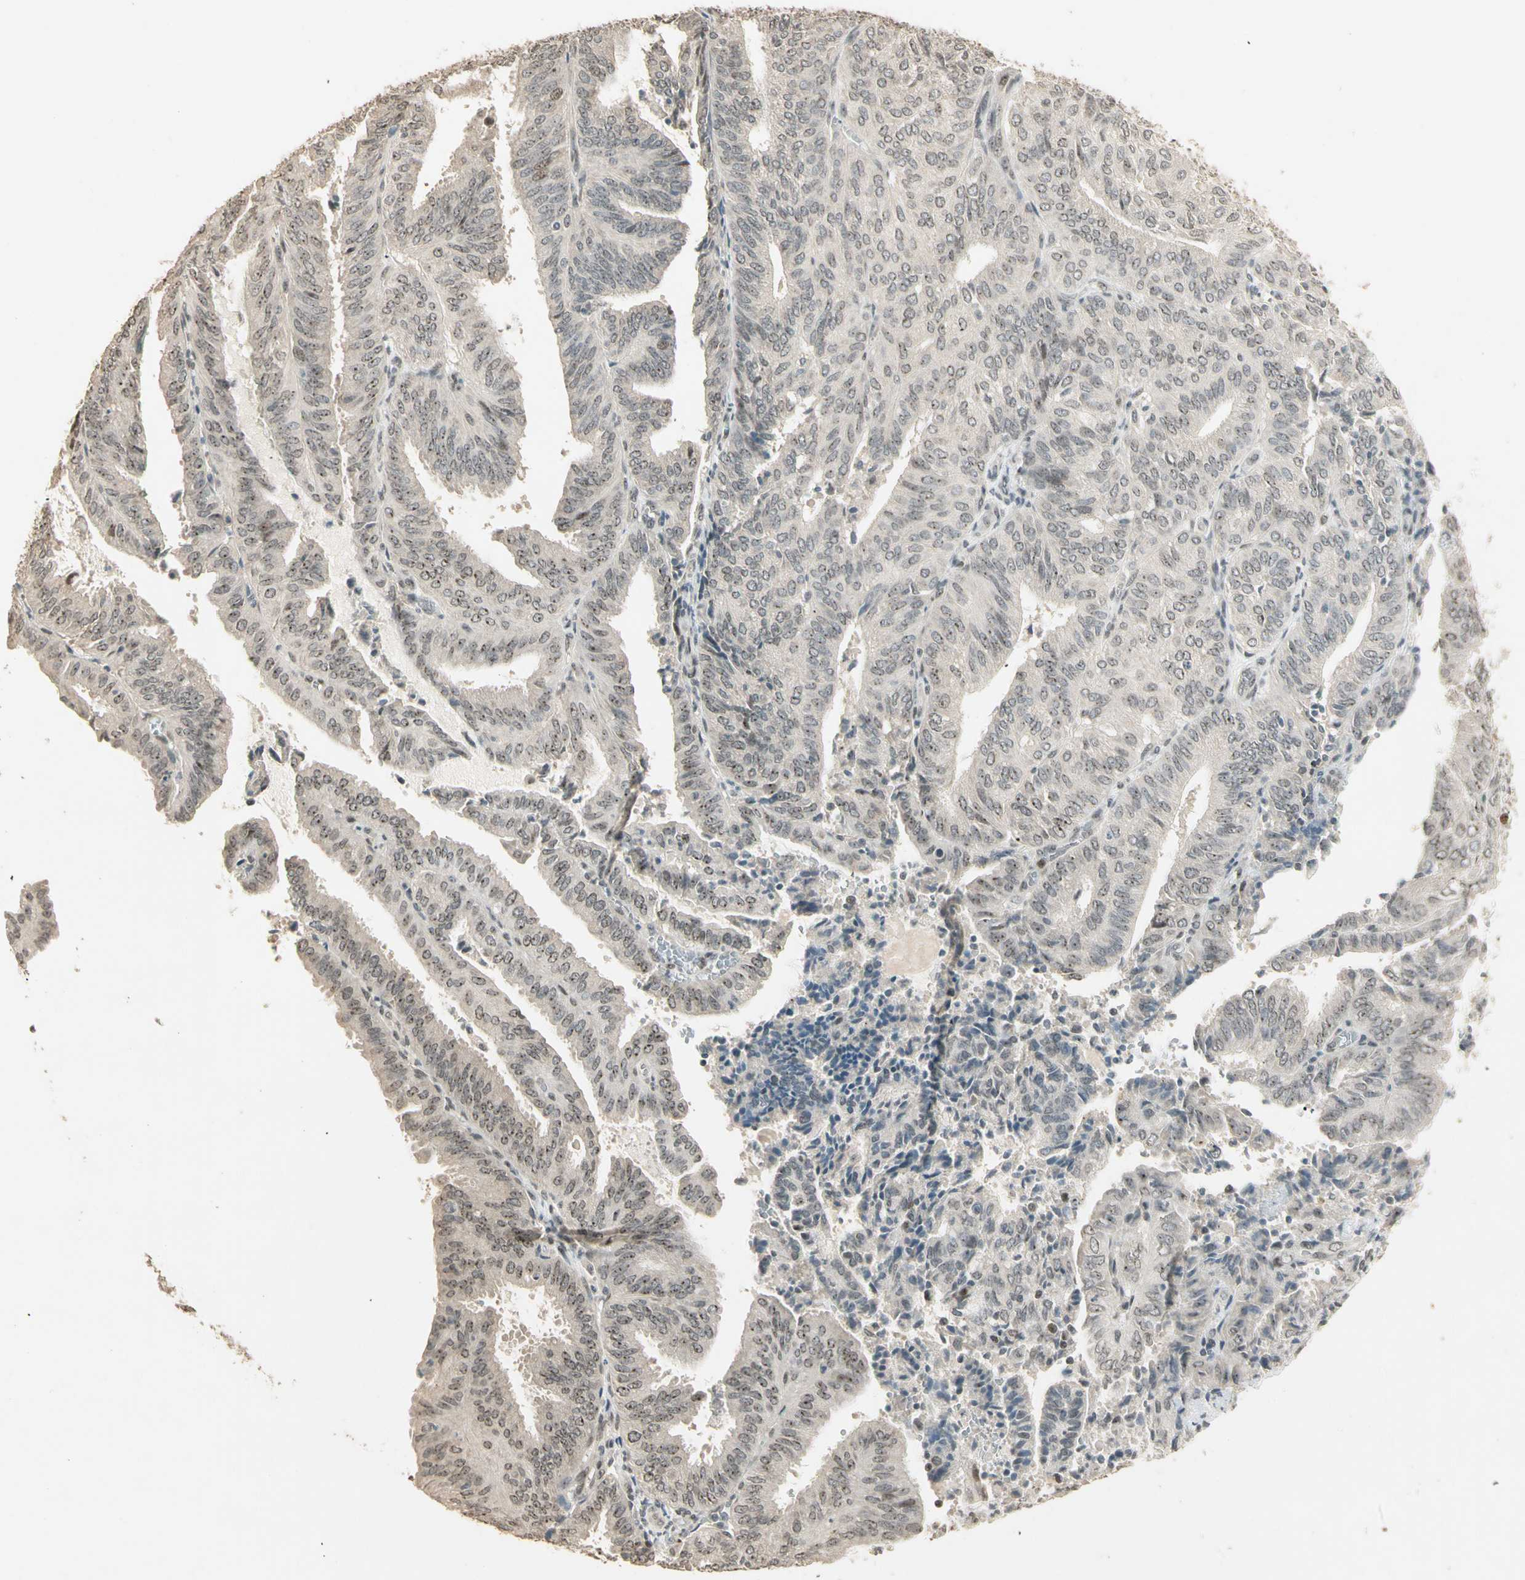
{"staining": {"intensity": "weak", "quantity": ">75%", "location": "nuclear"}, "tissue": "endometrial cancer", "cell_type": "Tumor cells", "image_type": "cancer", "snomed": [{"axis": "morphology", "description": "Adenocarcinoma, NOS"}, {"axis": "topography", "description": "Uterus"}], "caption": "Approximately >75% of tumor cells in adenocarcinoma (endometrial) exhibit weak nuclear protein staining as visualized by brown immunohistochemical staining.", "gene": "ETV4", "patient": {"sex": "female", "age": 60}}